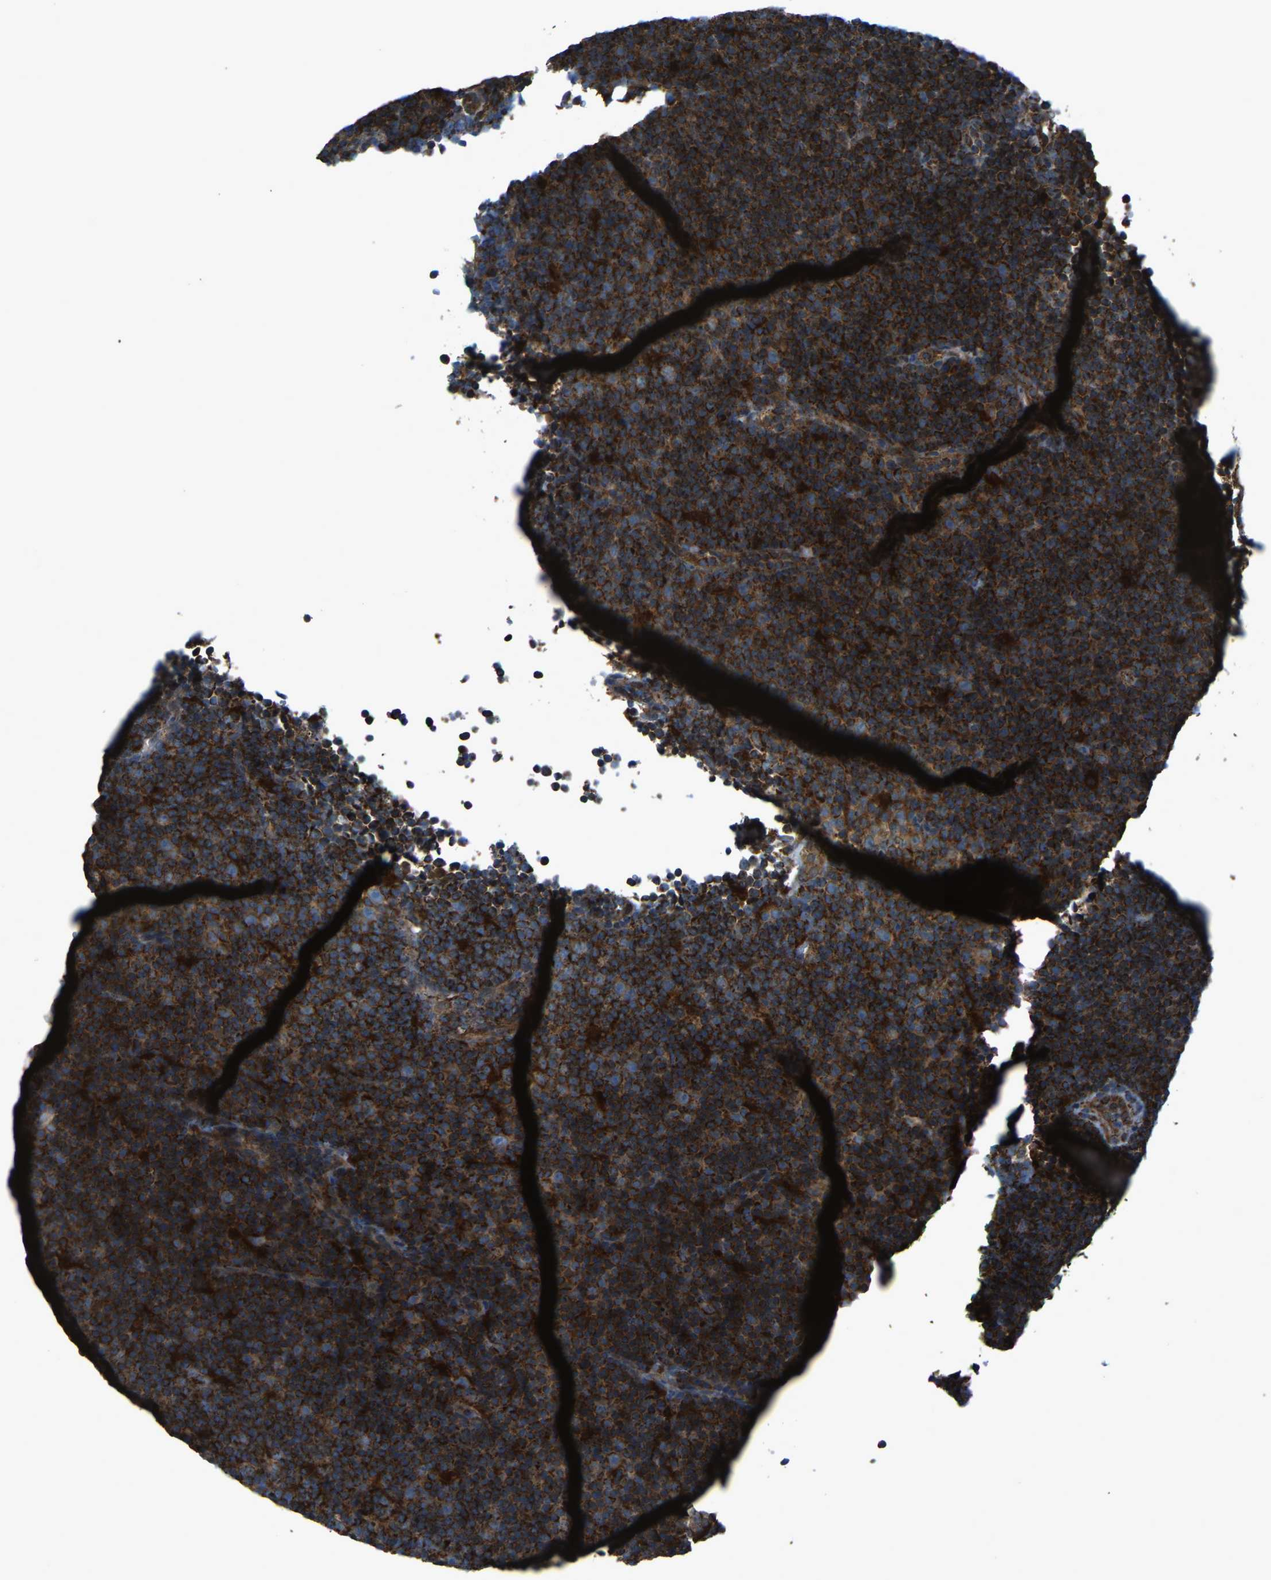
{"staining": {"intensity": "strong", "quantity": ">75%", "location": "cytoplasmic/membranous"}, "tissue": "lymphoma", "cell_type": "Tumor cells", "image_type": "cancer", "snomed": [{"axis": "morphology", "description": "Malignant lymphoma, non-Hodgkin's type, Low grade"}, {"axis": "topography", "description": "Lymph node"}], "caption": "A high-resolution histopathology image shows immunohistochemistry staining of lymphoma, which reveals strong cytoplasmic/membranous staining in approximately >75% of tumor cells.", "gene": "AKR1A1", "patient": {"sex": "female", "age": 67}}